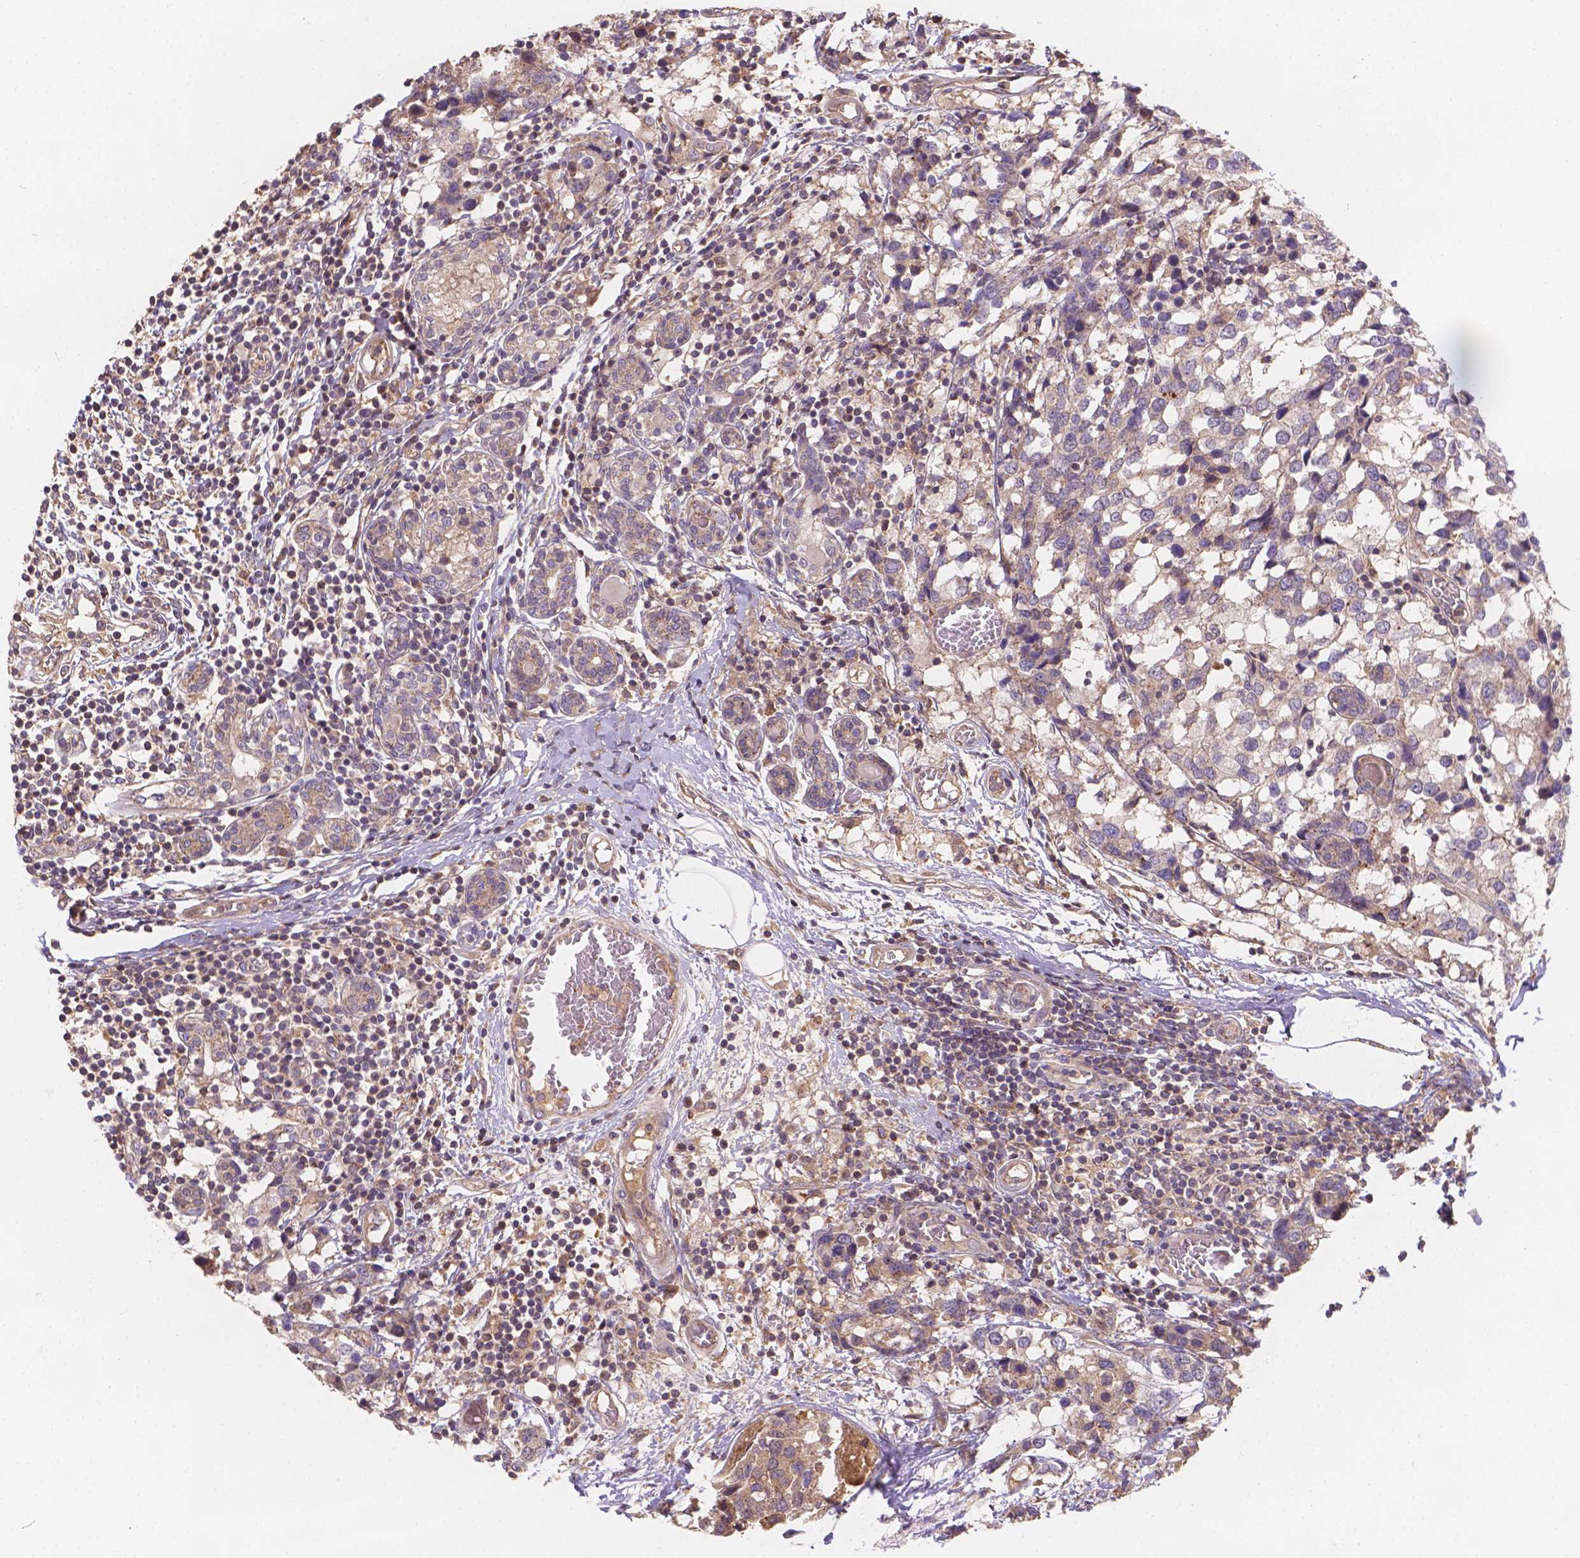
{"staining": {"intensity": "weak", "quantity": ">75%", "location": "cytoplasmic/membranous"}, "tissue": "breast cancer", "cell_type": "Tumor cells", "image_type": "cancer", "snomed": [{"axis": "morphology", "description": "Lobular carcinoma"}, {"axis": "topography", "description": "Breast"}], "caption": "Immunohistochemical staining of human breast cancer (lobular carcinoma) demonstrates low levels of weak cytoplasmic/membranous protein positivity in about >75% of tumor cells. (Stains: DAB in brown, nuclei in blue, Microscopy: brightfield microscopy at high magnification).", "gene": "CDK10", "patient": {"sex": "female", "age": 59}}